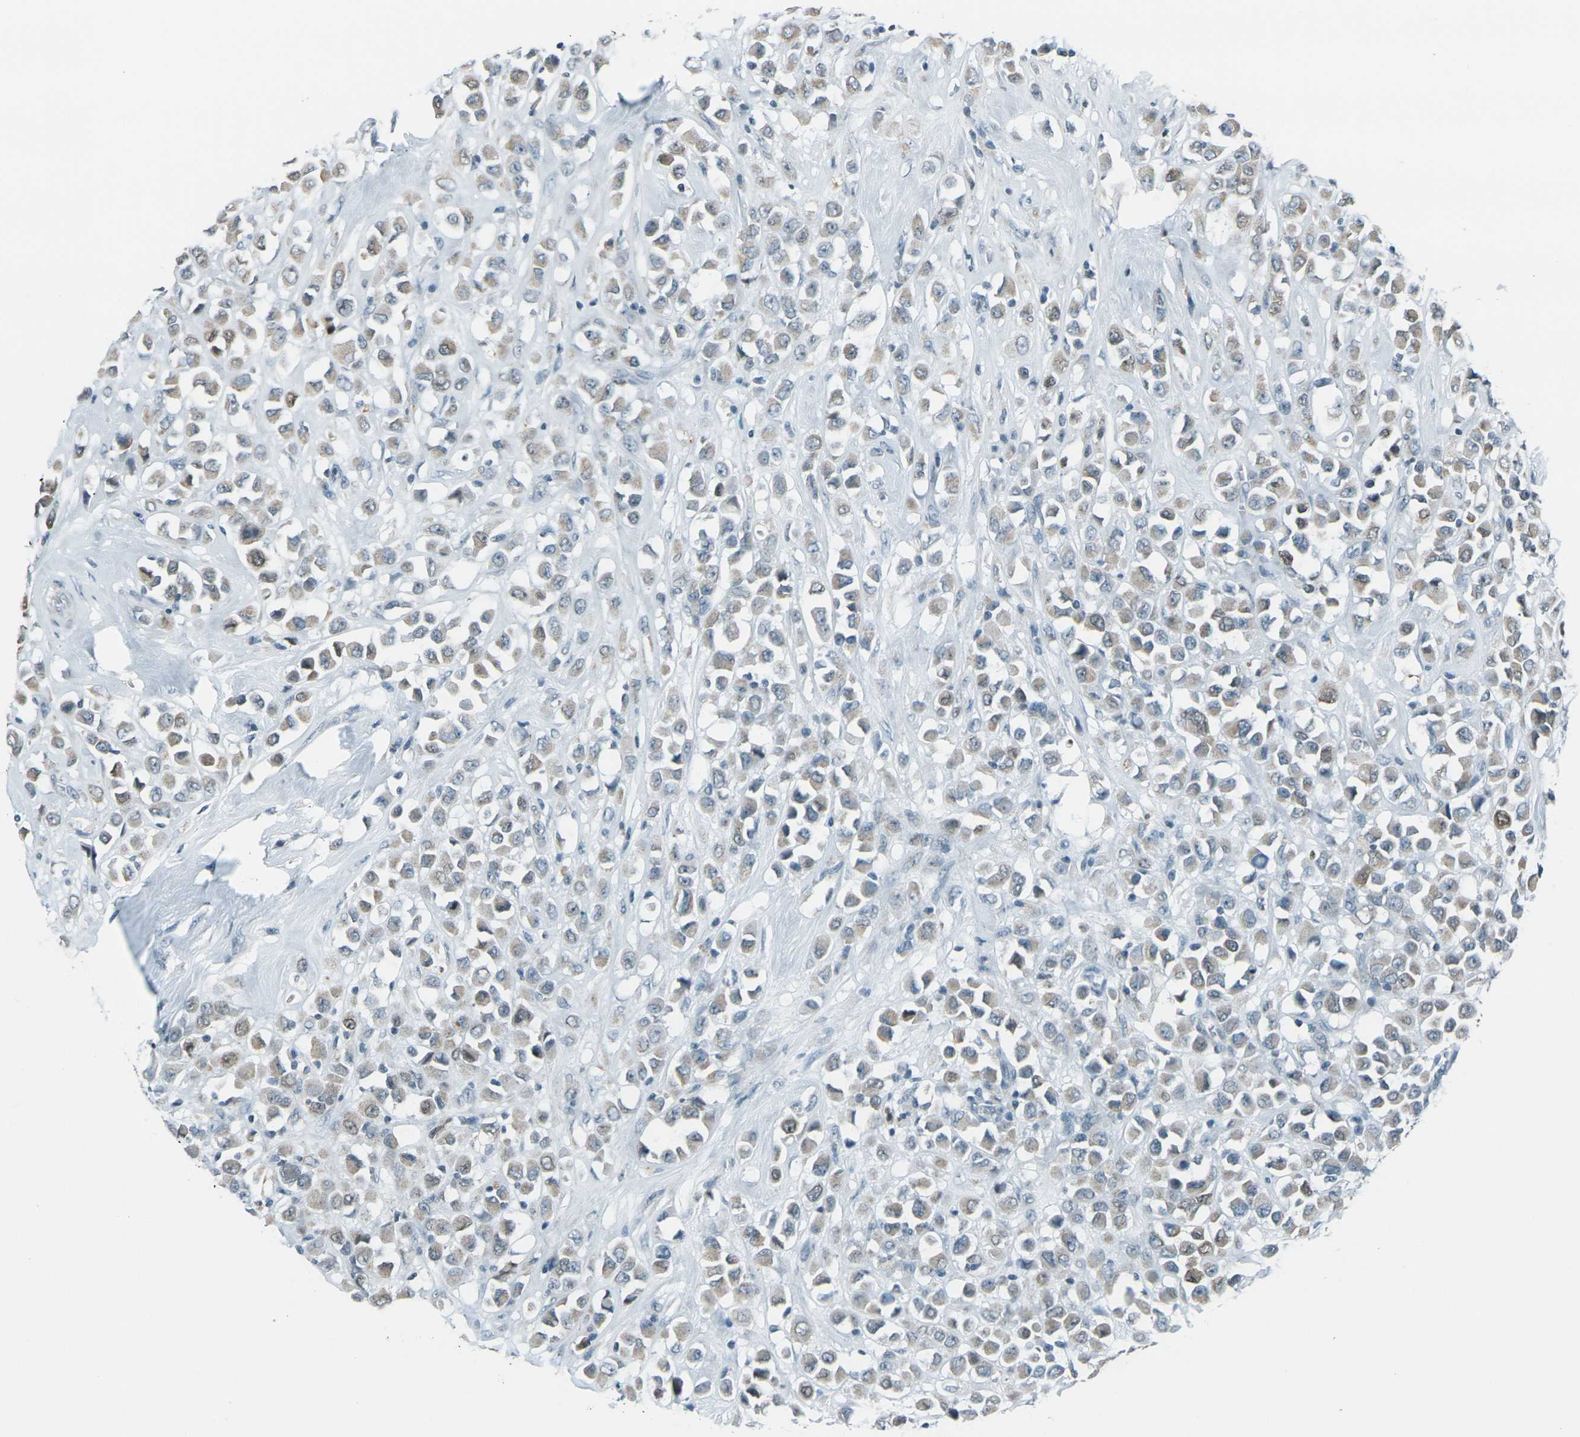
{"staining": {"intensity": "weak", "quantity": ">75%", "location": "cytoplasmic/membranous"}, "tissue": "breast cancer", "cell_type": "Tumor cells", "image_type": "cancer", "snomed": [{"axis": "morphology", "description": "Duct carcinoma"}, {"axis": "topography", "description": "Breast"}], "caption": "Weak cytoplasmic/membranous expression is present in about >75% of tumor cells in breast cancer (infiltrating ductal carcinoma). (brown staining indicates protein expression, while blue staining denotes nuclei).", "gene": "H2BC1", "patient": {"sex": "female", "age": 61}}